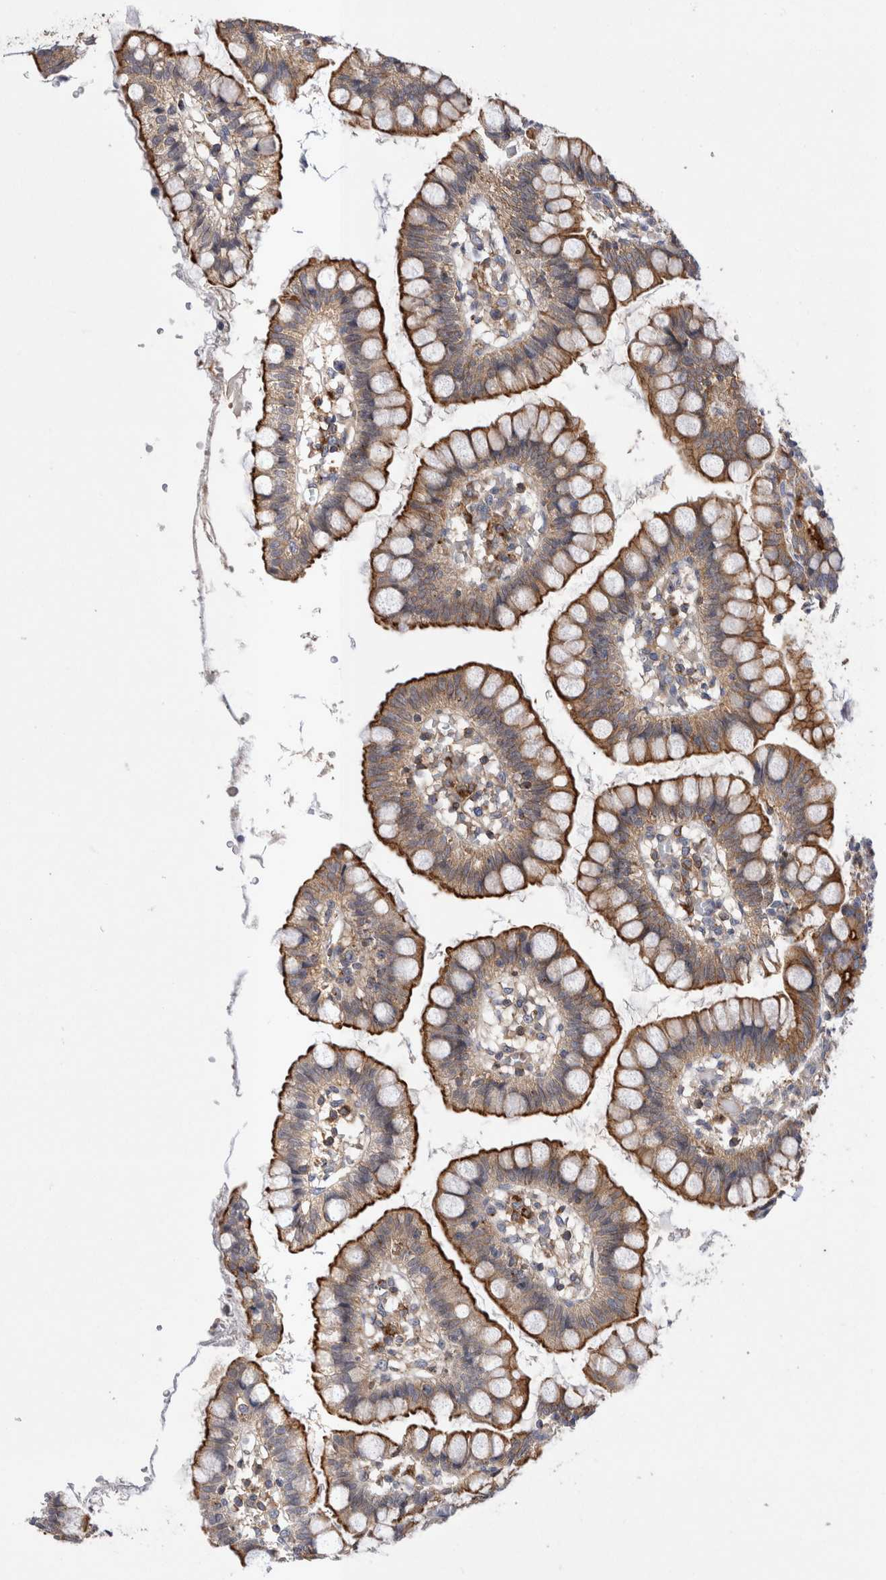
{"staining": {"intensity": "strong", "quantity": ">75%", "location": "cytoplasmic/membranous"}, "tissue": "small intestine", "cell_type": "Glandular cells", "image_type": "normal", "snomed": [{"axis": "morphology", "description": "Normal tissue, NOS"}, {"axis": "morphology", "description": "Developmental malformation"}, {"axis": "topography", "description": "Small intestine"}], "caption": "There is high levels of strong cytoplasmic/membranous staining in glandular cells of normal small intestine, as demonstrated by immunohistochemical staining (brown color).", "gene": "RAB11FIP1", "patient": {"sex": "male"}}